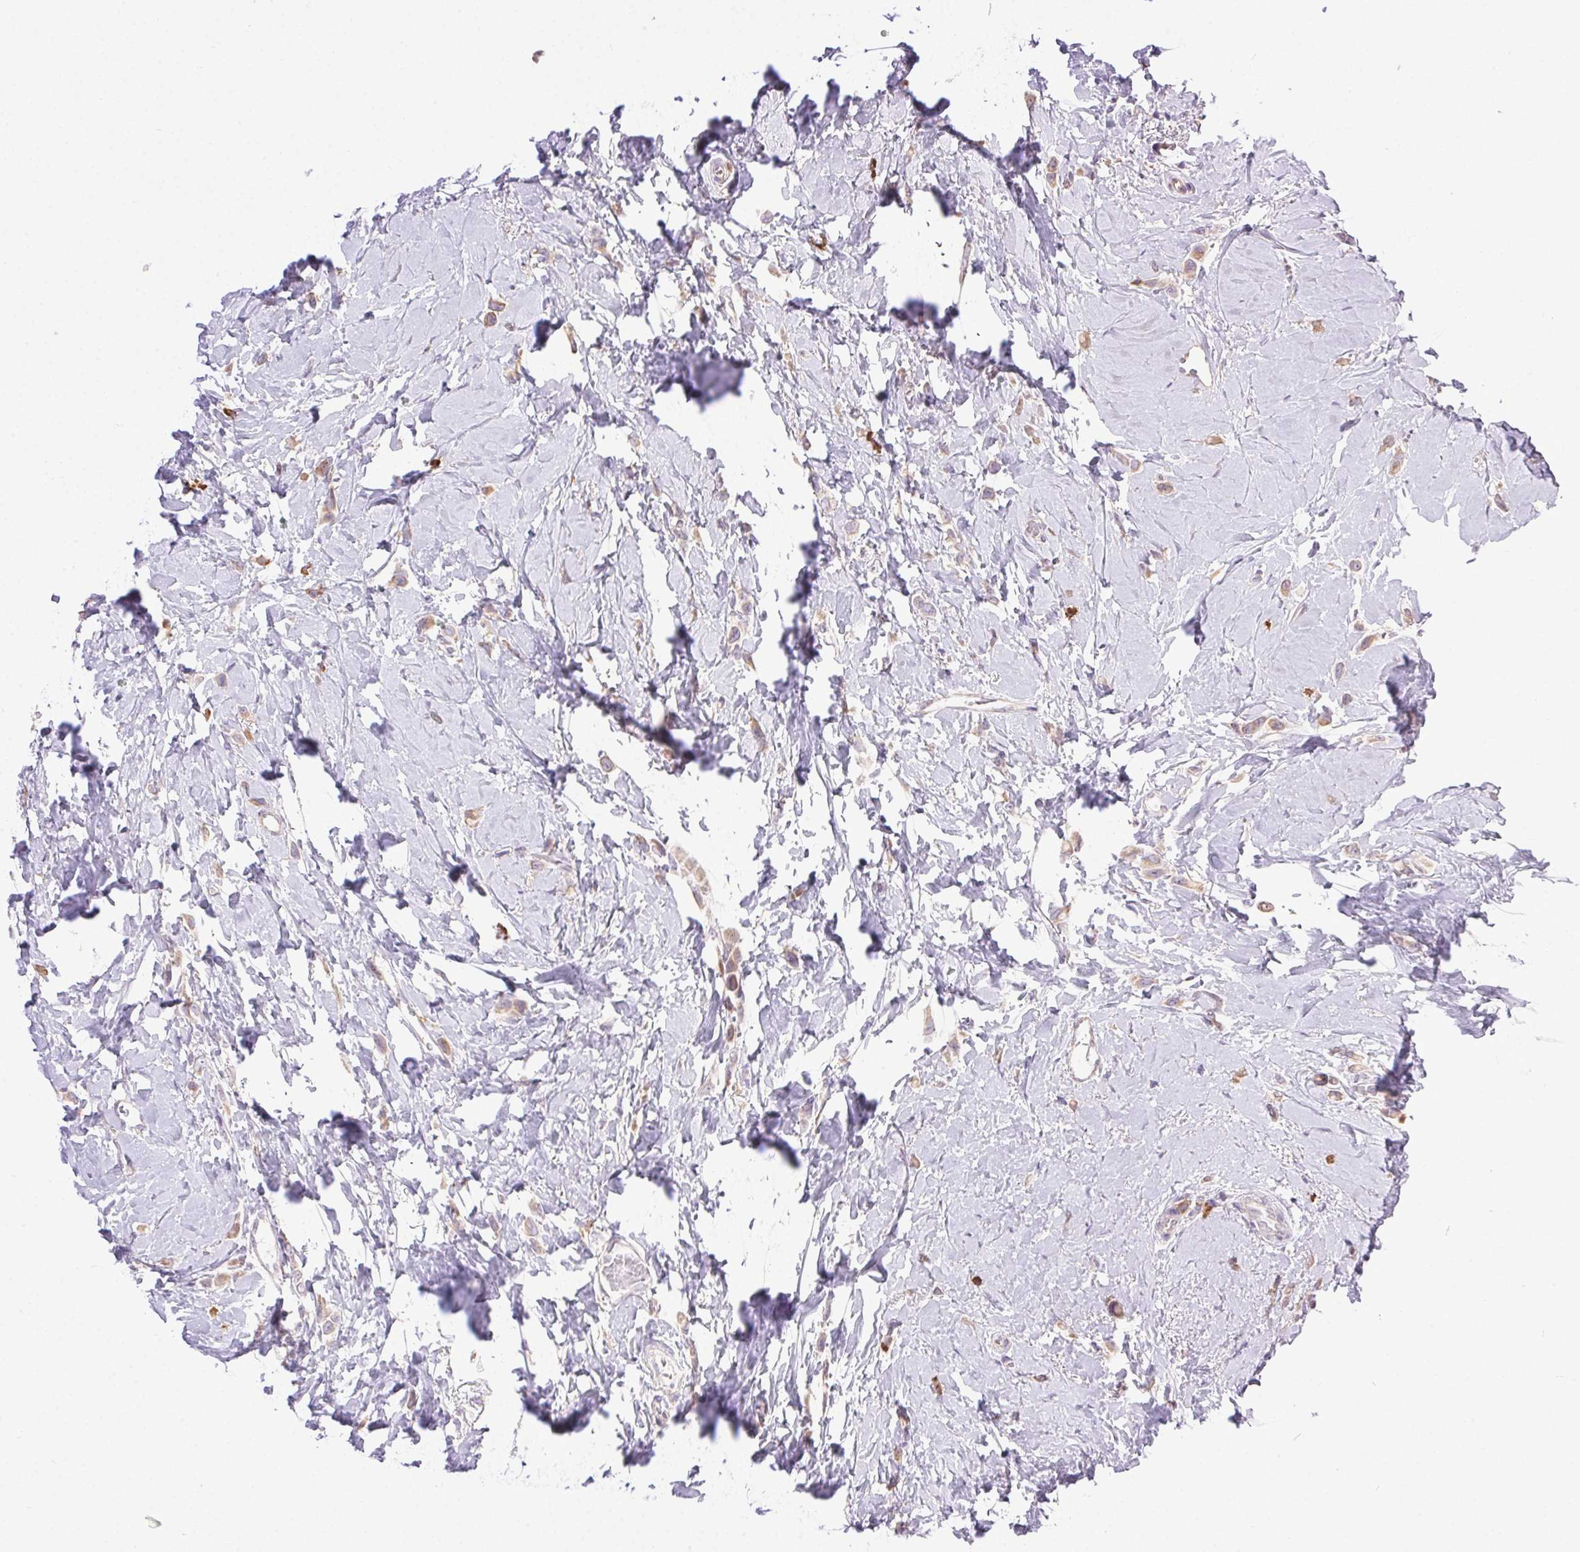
{"staining": {"intensity": "negative", "quantity": "none", "location": "none"}, "tissue": "breast cancer", "cell_type": "Tumor cells", "image_type": "cancer", "snomed": [{"axis": "morphology", "description": "Lobular carcinoma"}, {"axis": "topography", "description": "Breast"}], "caption": "A micrograph of breast lobular carcinoma stained for a protein exhibits no brown staining in tumor cells.", "gene": "SNX31", "patient": {"sex": "female", "age": 66}}